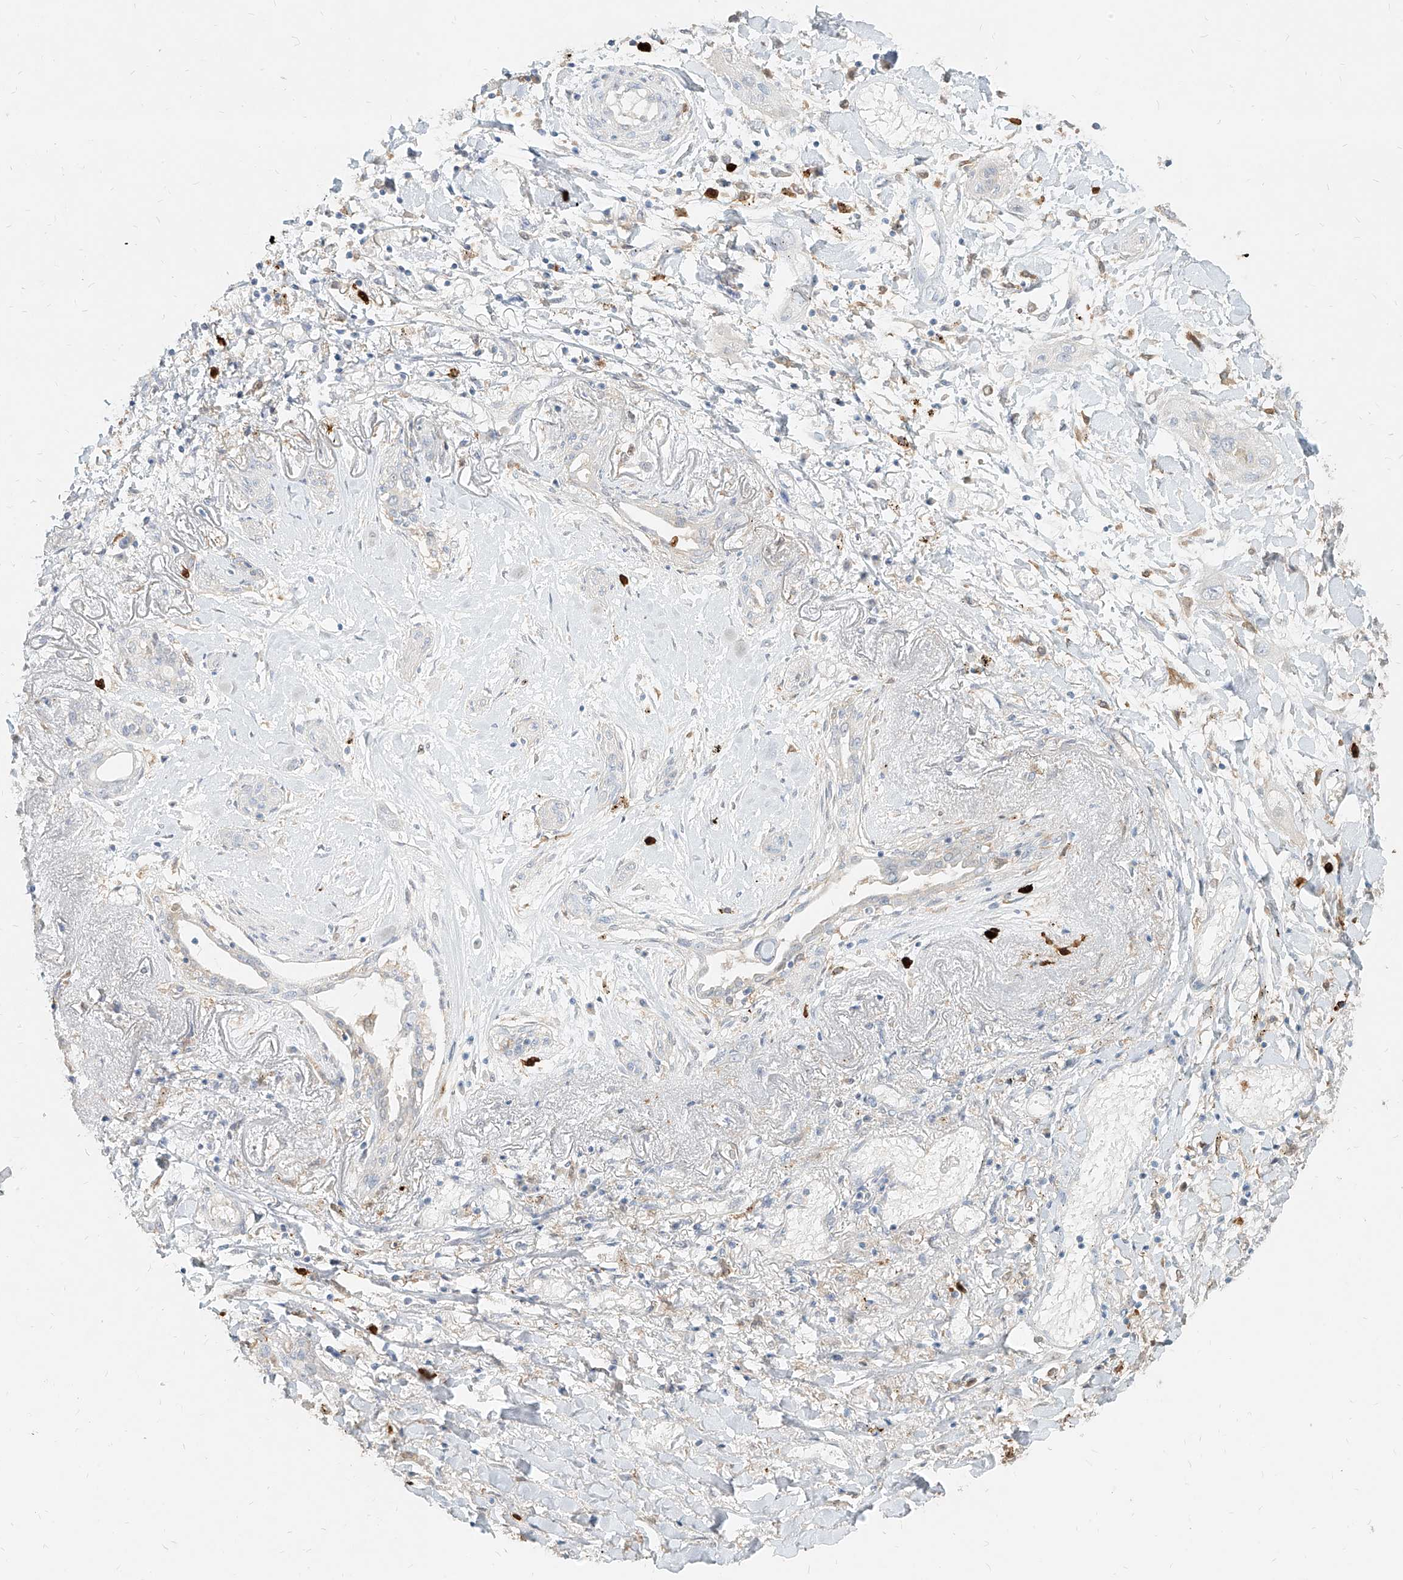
{"staining": {"intensity": "negative", "quantity": "none", "location": "none"}, "tissue": "lung cancer", "cell_type": "Tumor cells", "image_type": "cancer", "snomed": [{"axis": "morphology", "description": "Squamous cell carcinoma, NOS"}, {"axis": "topography", "description": "Lung"}], "caption": "IHC image of neoplastic tissue: lung squamous cell carcinoma stained with DAB shows no significant protein expression in tumor cells. Brightfield microscopy of IHC stained with DAB (3,3'-diaminobenzidine) (brown) and hematoxylin (blue), captured at high magnification.", "gene": "PGD", "patient": {"sex": "female", "age": 47}}